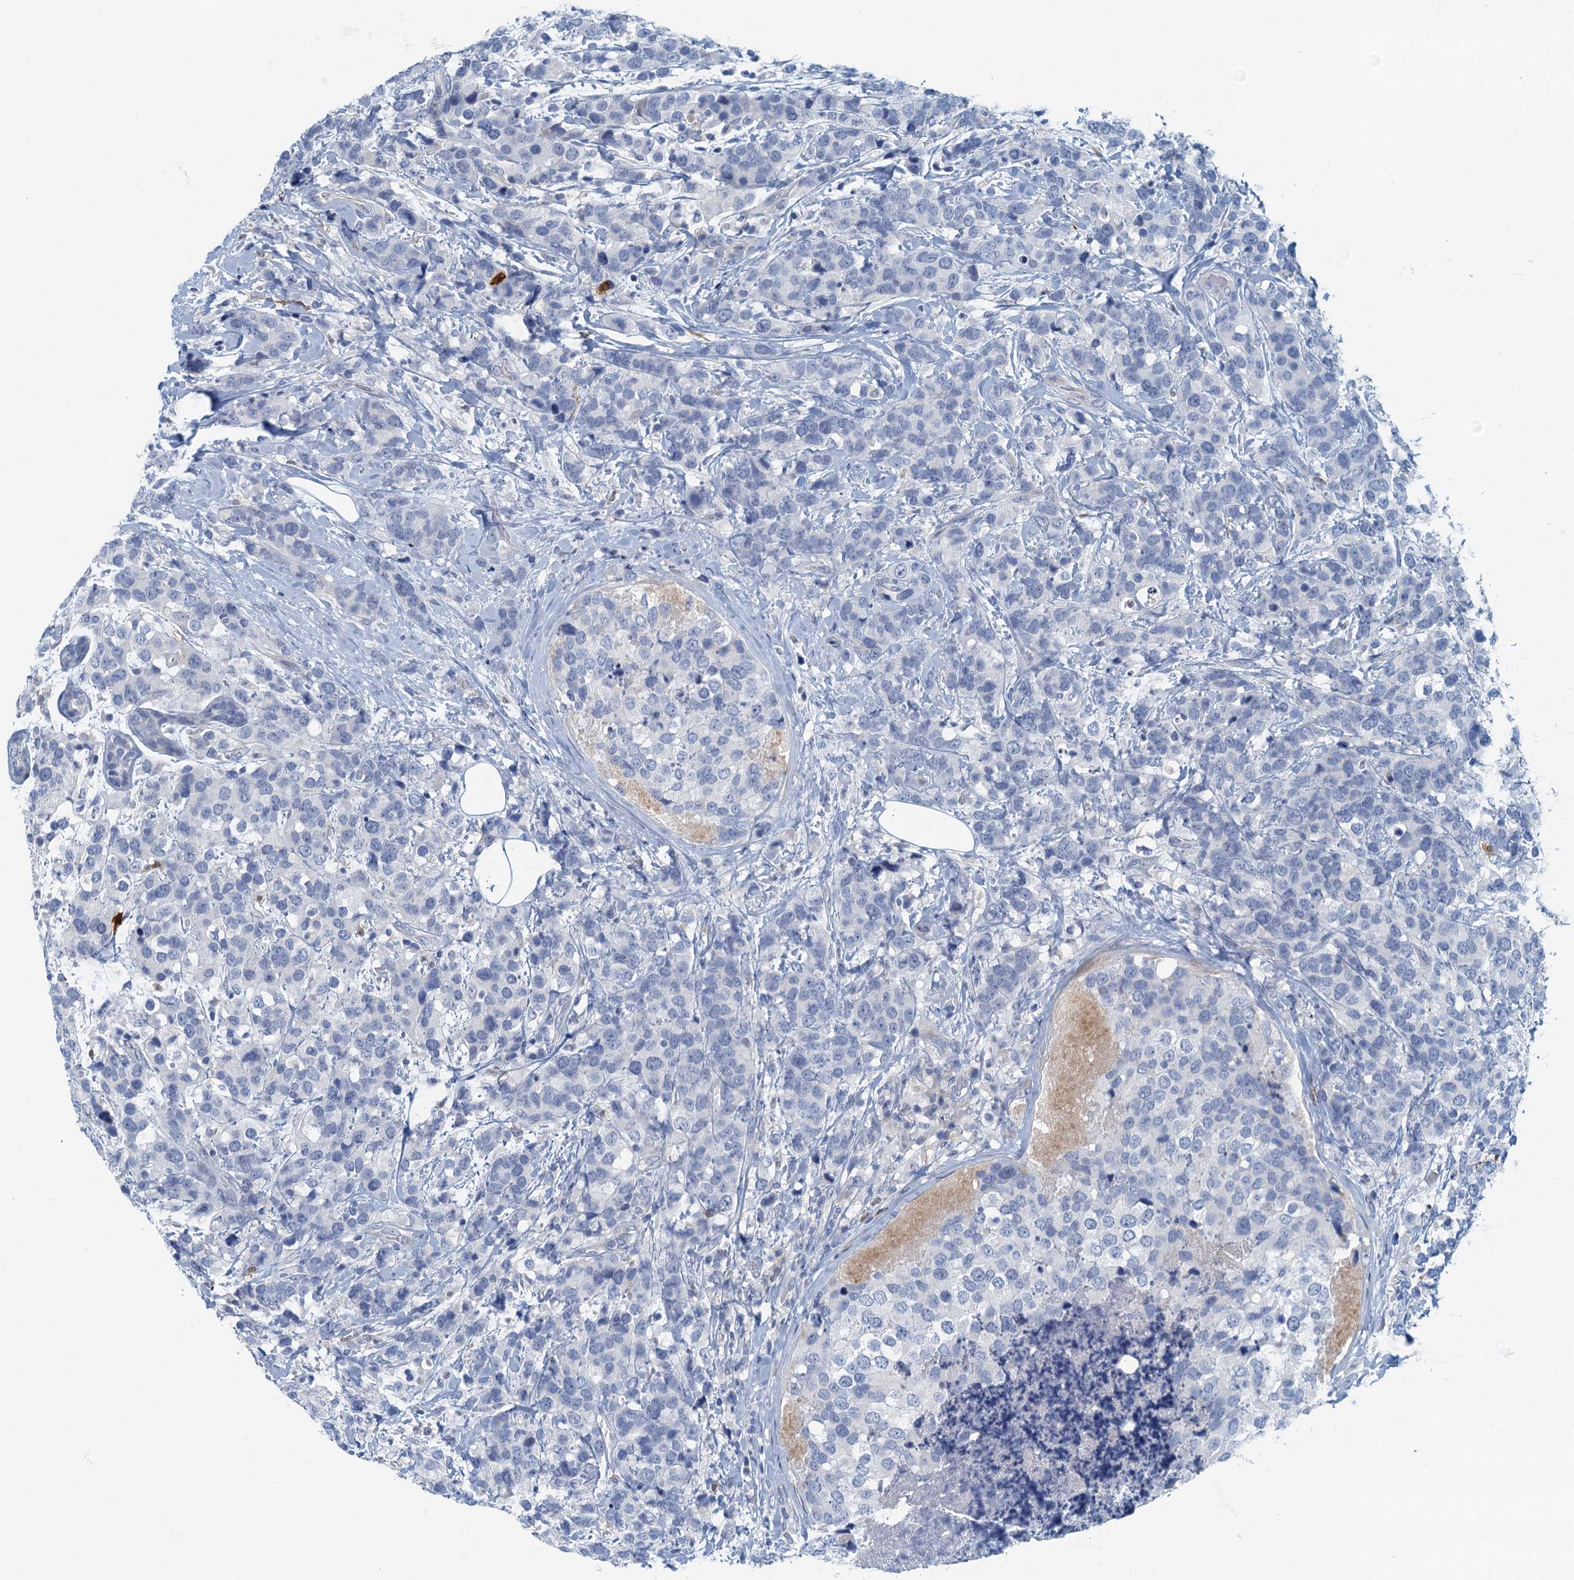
{"staining": {"intensity": "negative", "quantity": "none", "location": "none"}, "tissue": "breast cancer", "cell_type": "Tumor cells", "image_type": "cancer", "snomed": [{"axis": "morphology", "description": "Lobular carcinoma"}, {"axis": "topography", "description": "Breast"}], "caption": "Tumor cells are negative for brown protein staining in breast cancer (lobular carcinoma).", "gene": "ANKDD1A", "patient": {"sex": "female", "age": 59}}